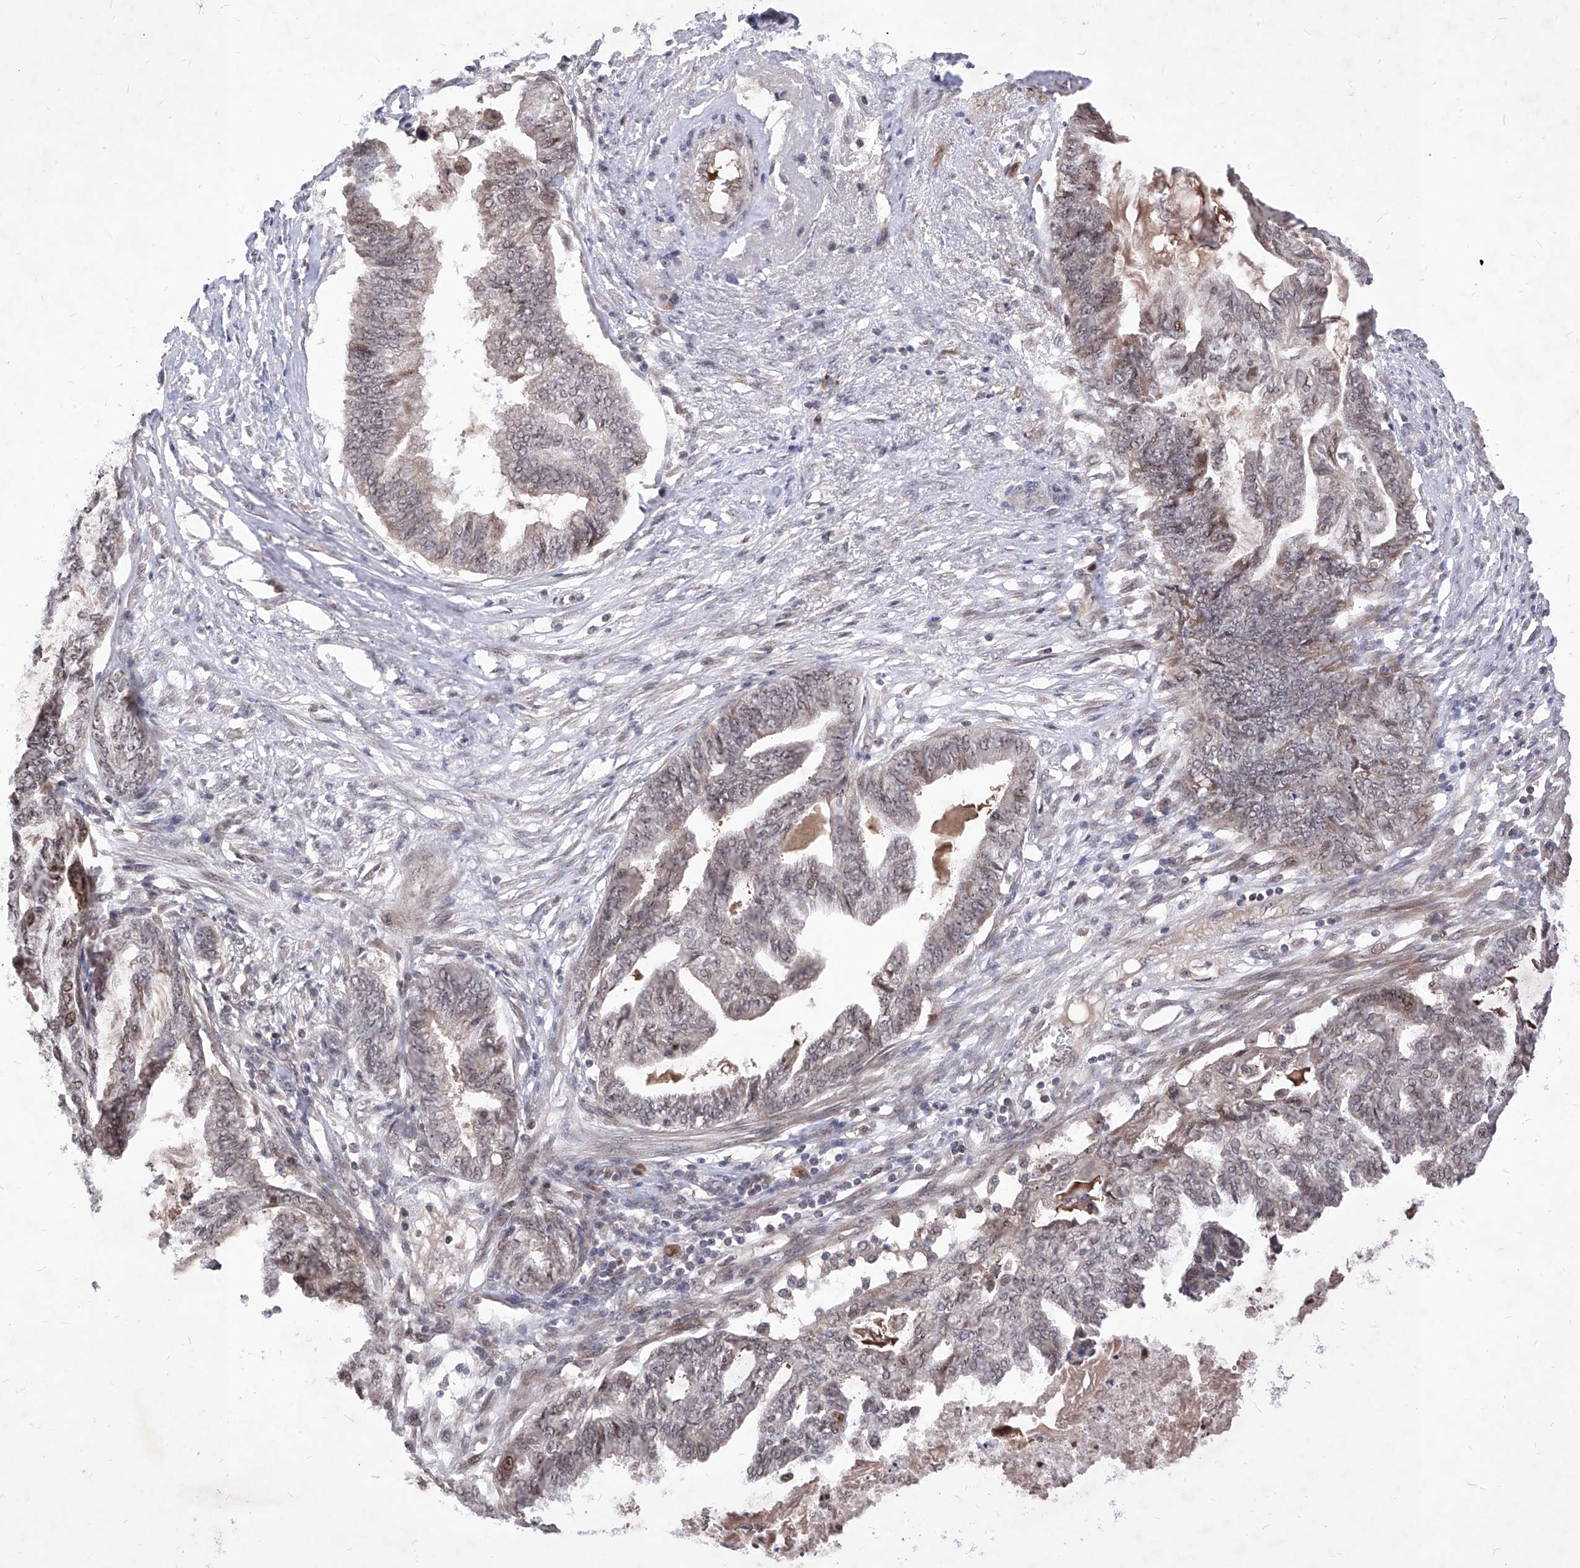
{"staining": {"intensity": "weak", "quantity": "<25%", "location": "nuclear"}, "tissue": "endometrial cancer", "cell_type": "Tumor cells", "image_type": "cancer", "snomed": [{"axis": "morphology", "description": "Adenocarcinoma, NOS"}, {"axis": "topography", "description": "Endometrium"}], "caption": "Endometrial cancer stained for a protein using immunohistochemistry (IHC) demonstrates no staining tumor cells.", "gene": "LGR4", "patient": {"sex": "female", "age": 86}}